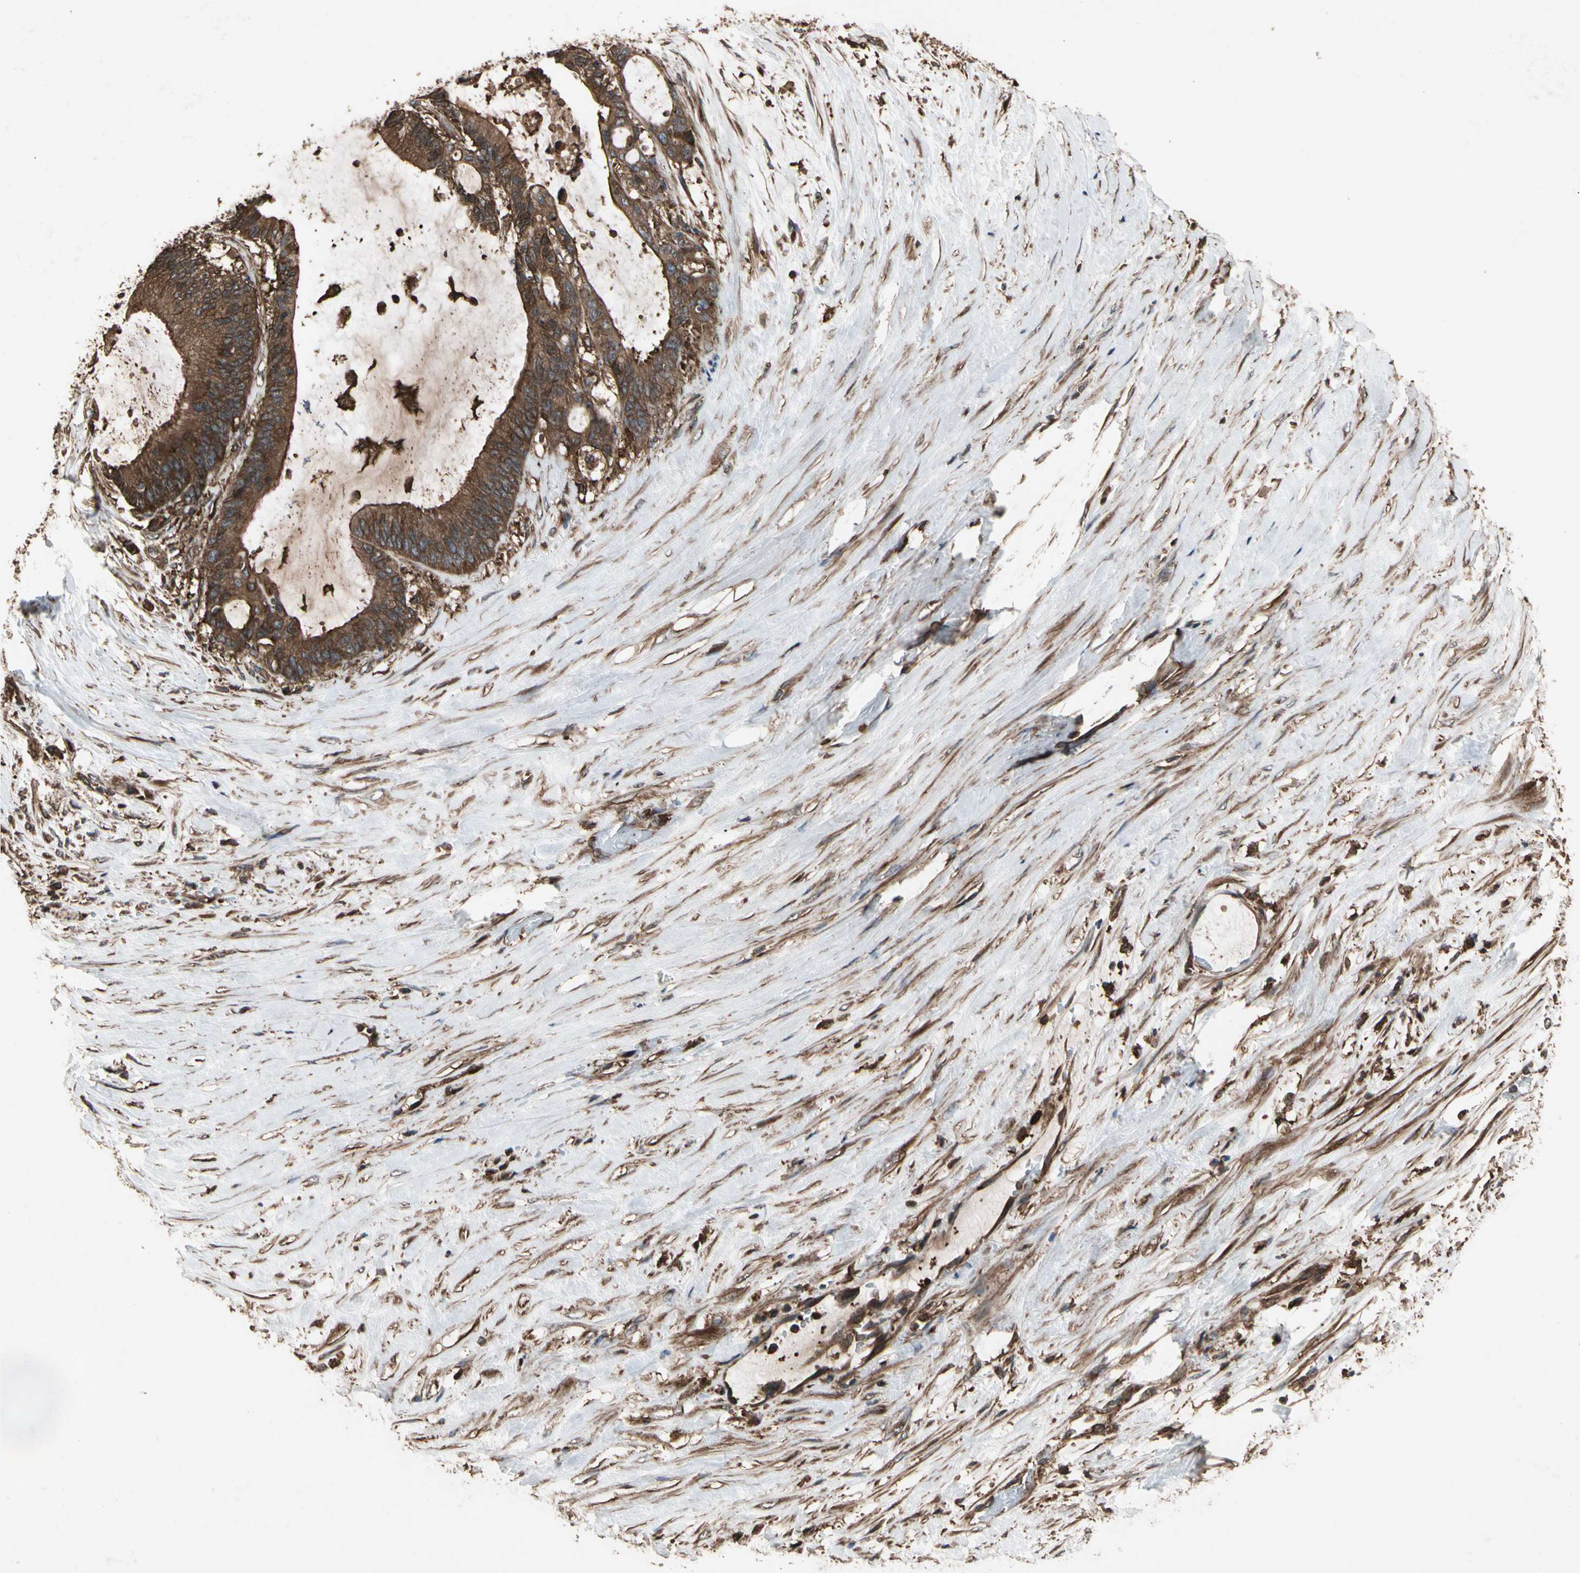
{"staining": {"intensity": "strong", "quantity": ">75%", "location": "cytoplasmic/membranous"}, "tissue": "liver cancer", "cell_type": "Tumor cells", "image_type": "cancer", "snomed": [{"axis": "morphology", "description": "Cholangiocarcinoma"}, {"axis": "topography", "description": "Liver"}], "caption": "Liver cholangiocarcinoma tissue exhibits strong cytoplasmic/membranous positivity in about >75% of tumor cells", "gene": "AGBL2", "patient": {"sex": "female", "age": 73}}